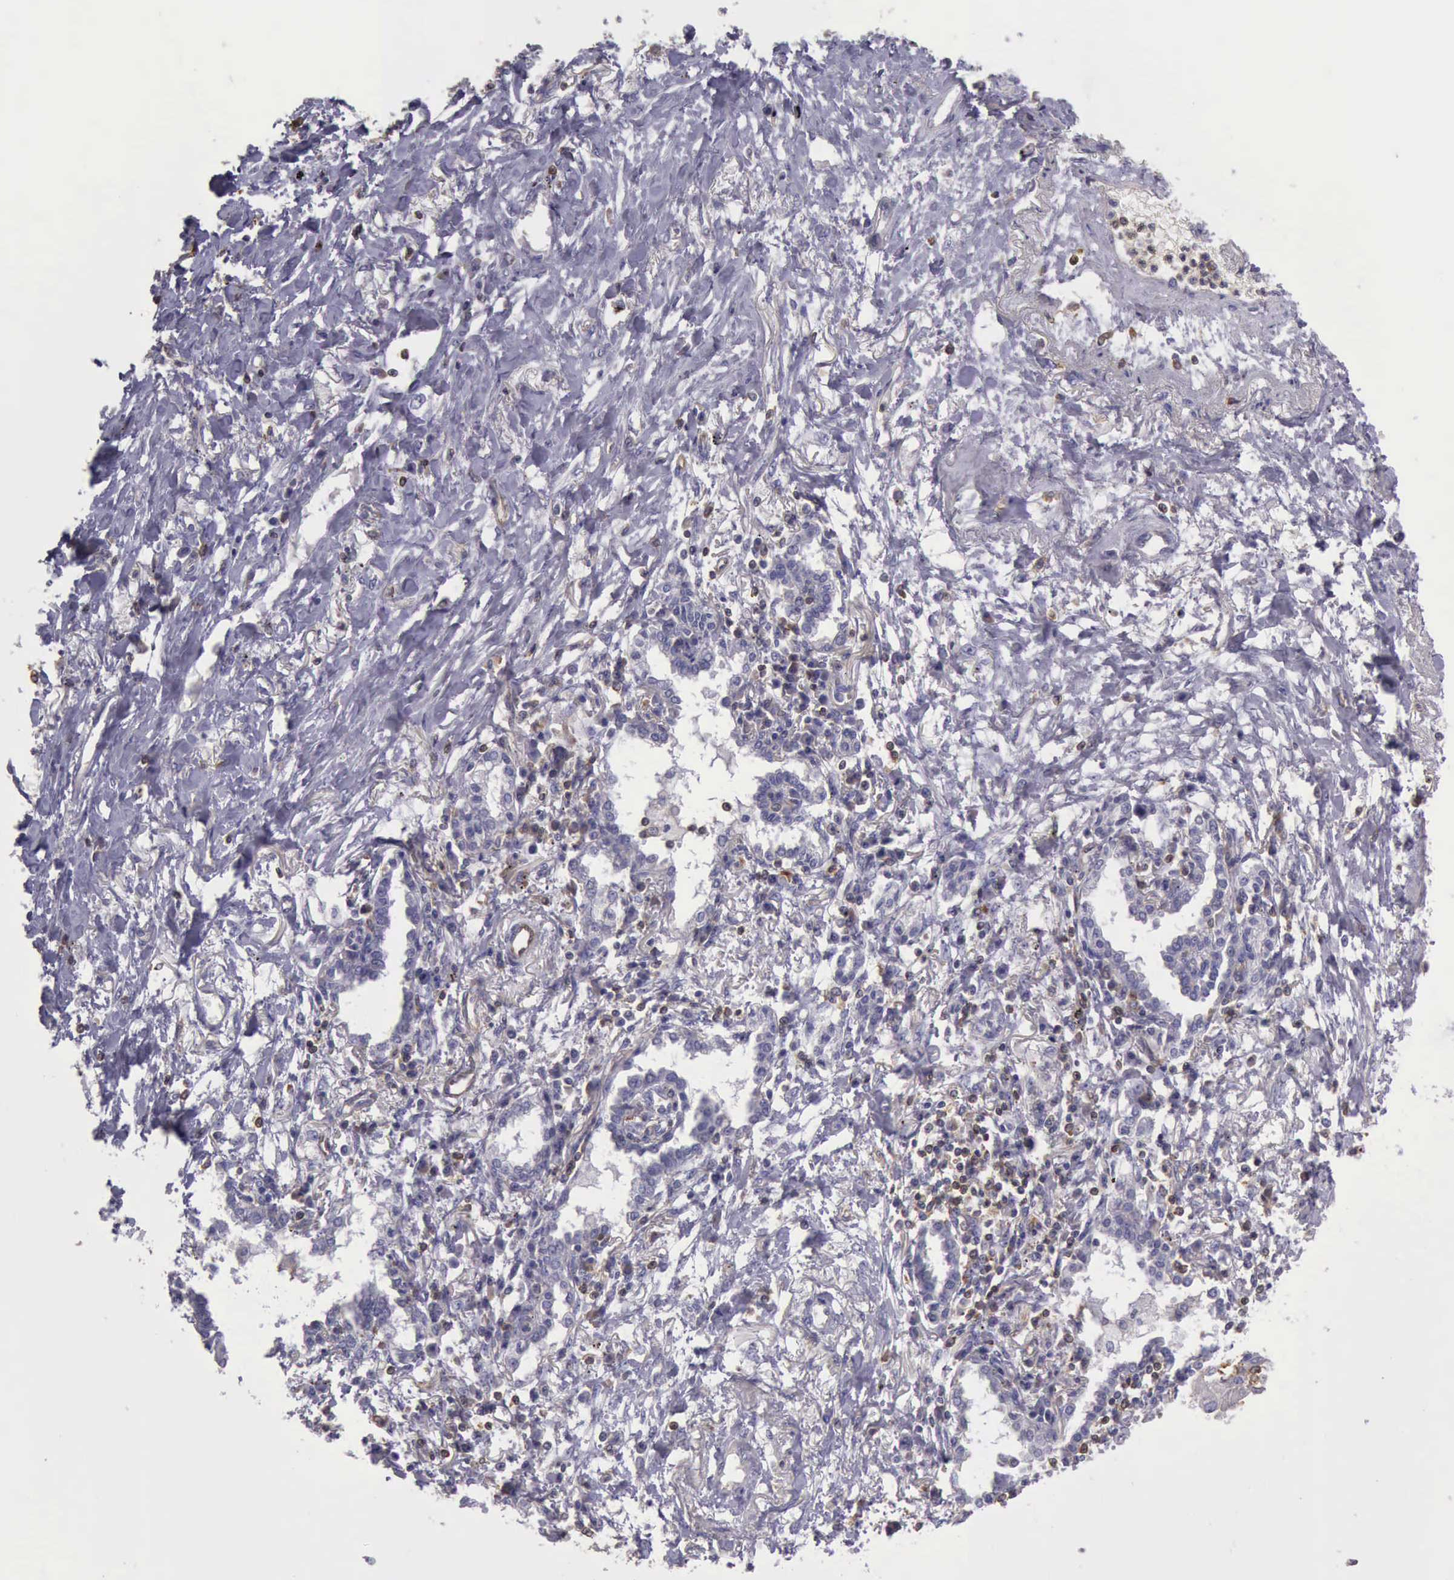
{"staining": {"intensity": "weak", "quantity": "<25%", "location": "cytoplasmic/membranous"}, "tissue": "lung cancer", "cell_type": "Tumor cells", "image_type": "cancer", "snomed": [{"axis": "morphology", "description": "Adenocarcinoma, NOS"}, {"axis": "topography", "description": "Lung"}], "caption": "High power microscopy image of an immunohistochemistry (IHC) histopathology image of lung adenocarcinoma, revealing no significant expression in tumor cells.", "gene": "ARHGAP4", "patient": {"sex": "male", "age": 60}}